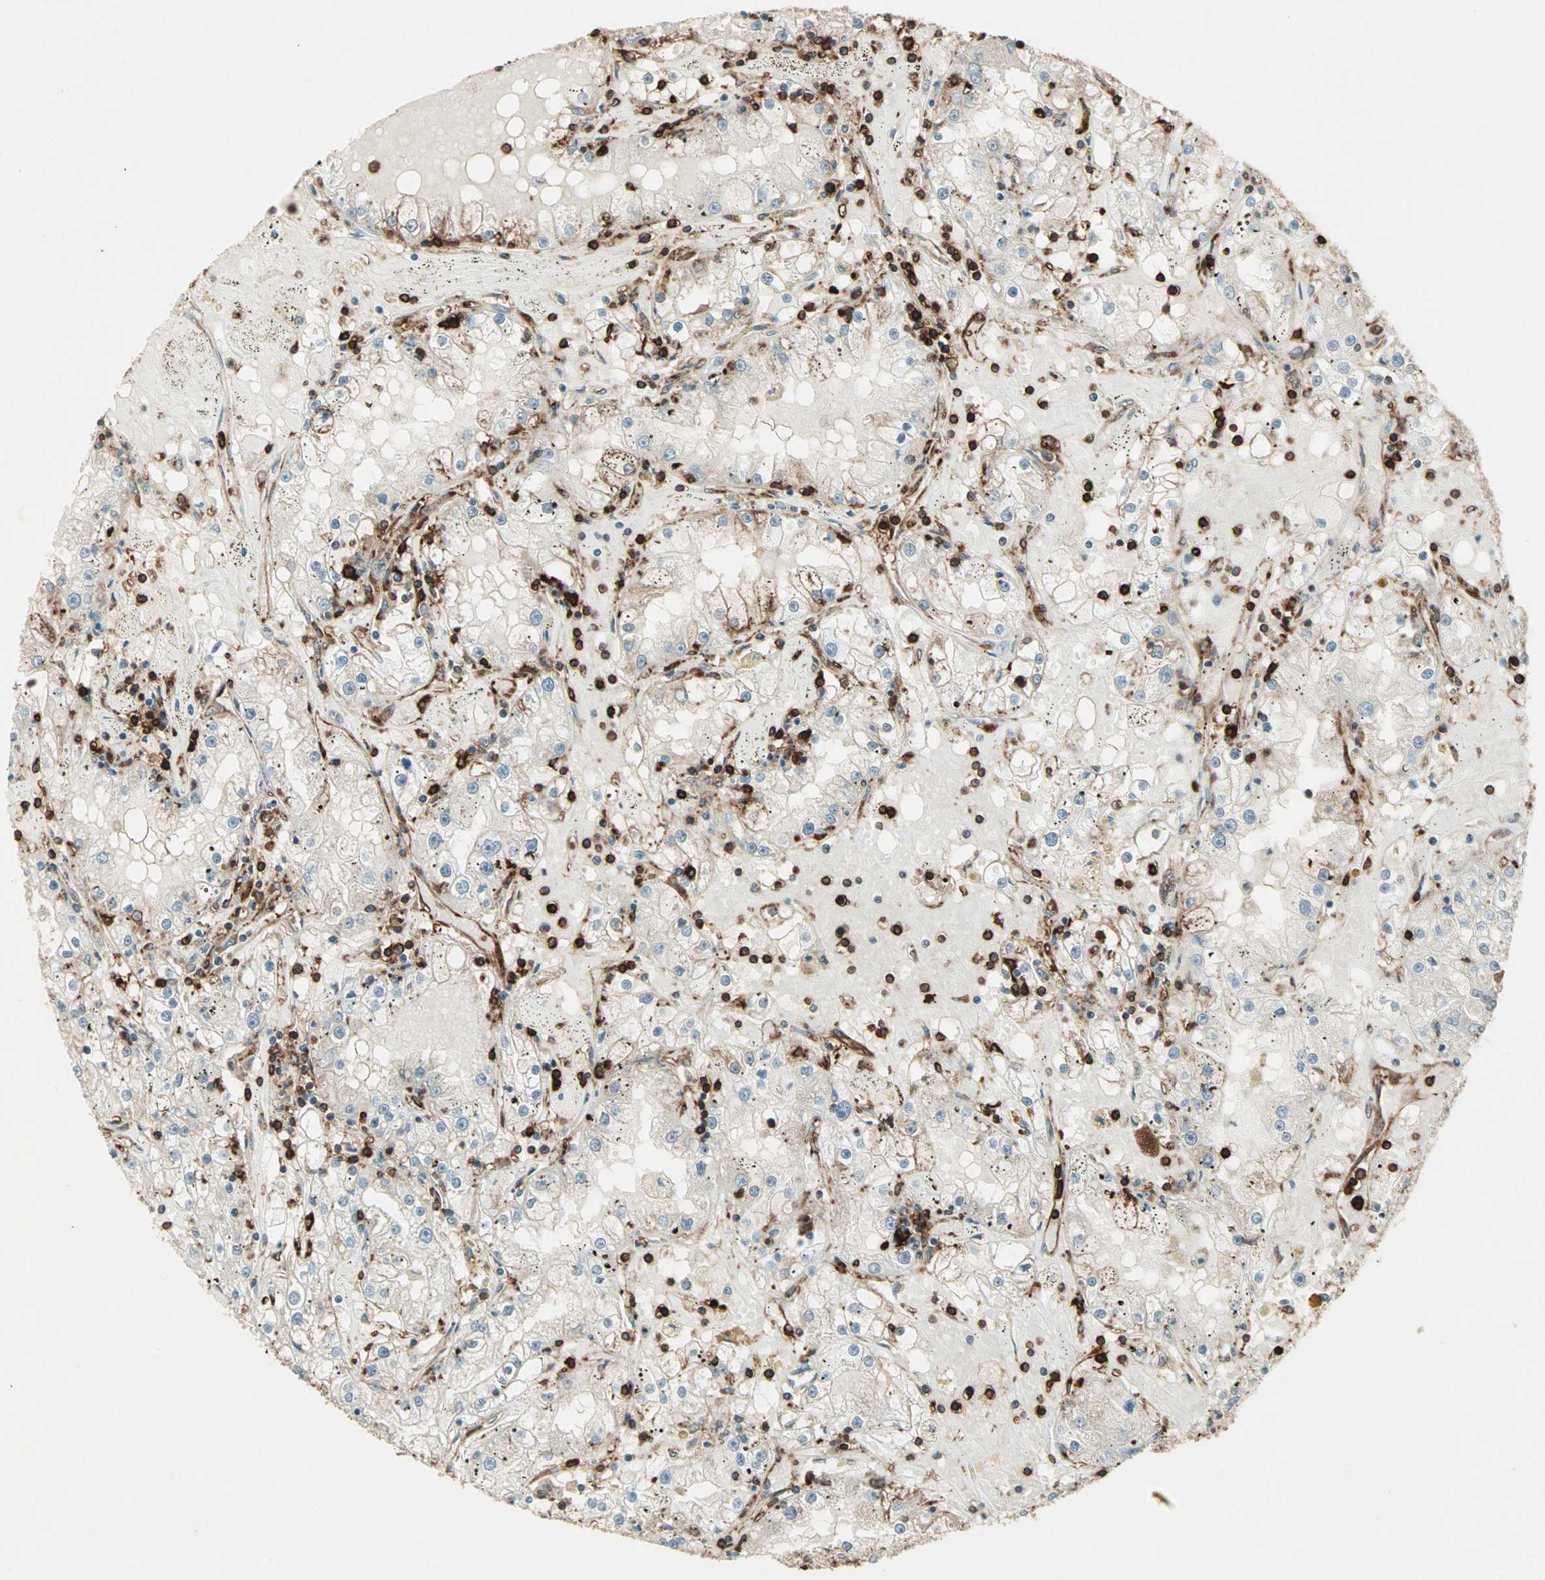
{"staining": {"intensity": "weak", "quantity": "25%-75%", "location": "cytoplasmic/membranous"}, "tissue": "renal cancer", "cell_type": "Tumor cells", "image_type": "cancer", "snomed": [{"axis": "morphology", "description": "Adenocarcinoma, NOS"}, {"axis": "topography", "description": "Kidney"}], "caption": "High-power microscopy captured an IHC image of renal cancer, revealing weak cytoplasmic/membranous staining in about 25%-75% of tumor cells.", "gene": "MMP3", "patient": {"sex": "male", "age": 56}}